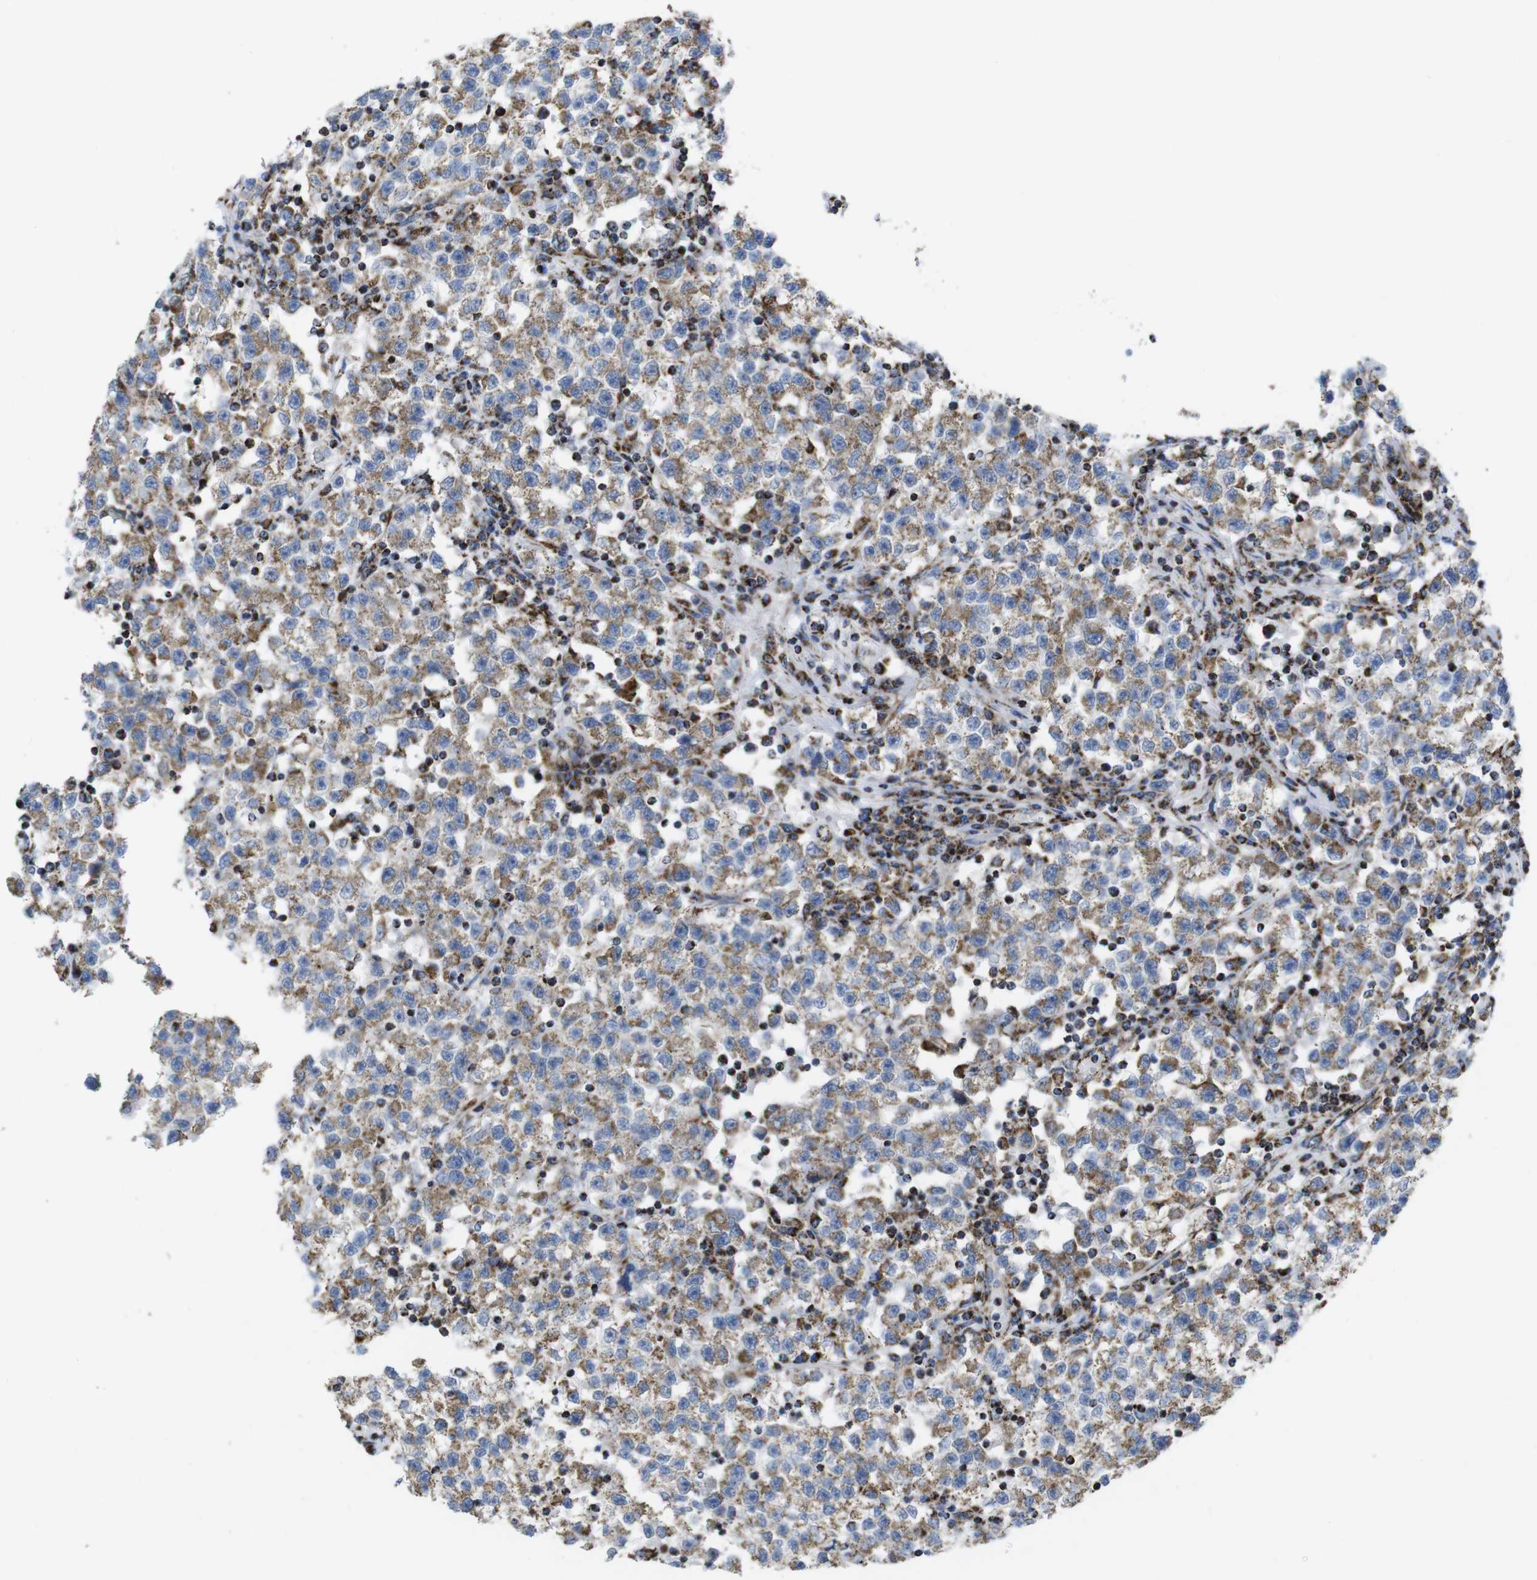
{"staining": {"intensity": "weak", "quantity": ">75%", "location": "cytoplasmic/membranous"}, "tissue": "testis cancer", "cell_type": "Tumor cells", "image_type": "cancer", "snomed": [{"axis": "morphology", "description": "Seminoma, NOS"}, {"axis": "topography", "description": "Testis"}], "caption": "IHC (DAB) staining of testis cancer displays weak cytoplasmic/membranous protein positivity in approximately >75% of tumor cells. (IHC, brightfield microscopy, high magnification).", "gene": "TMEM192", "patient": {"sex": "male", "age": 22}}